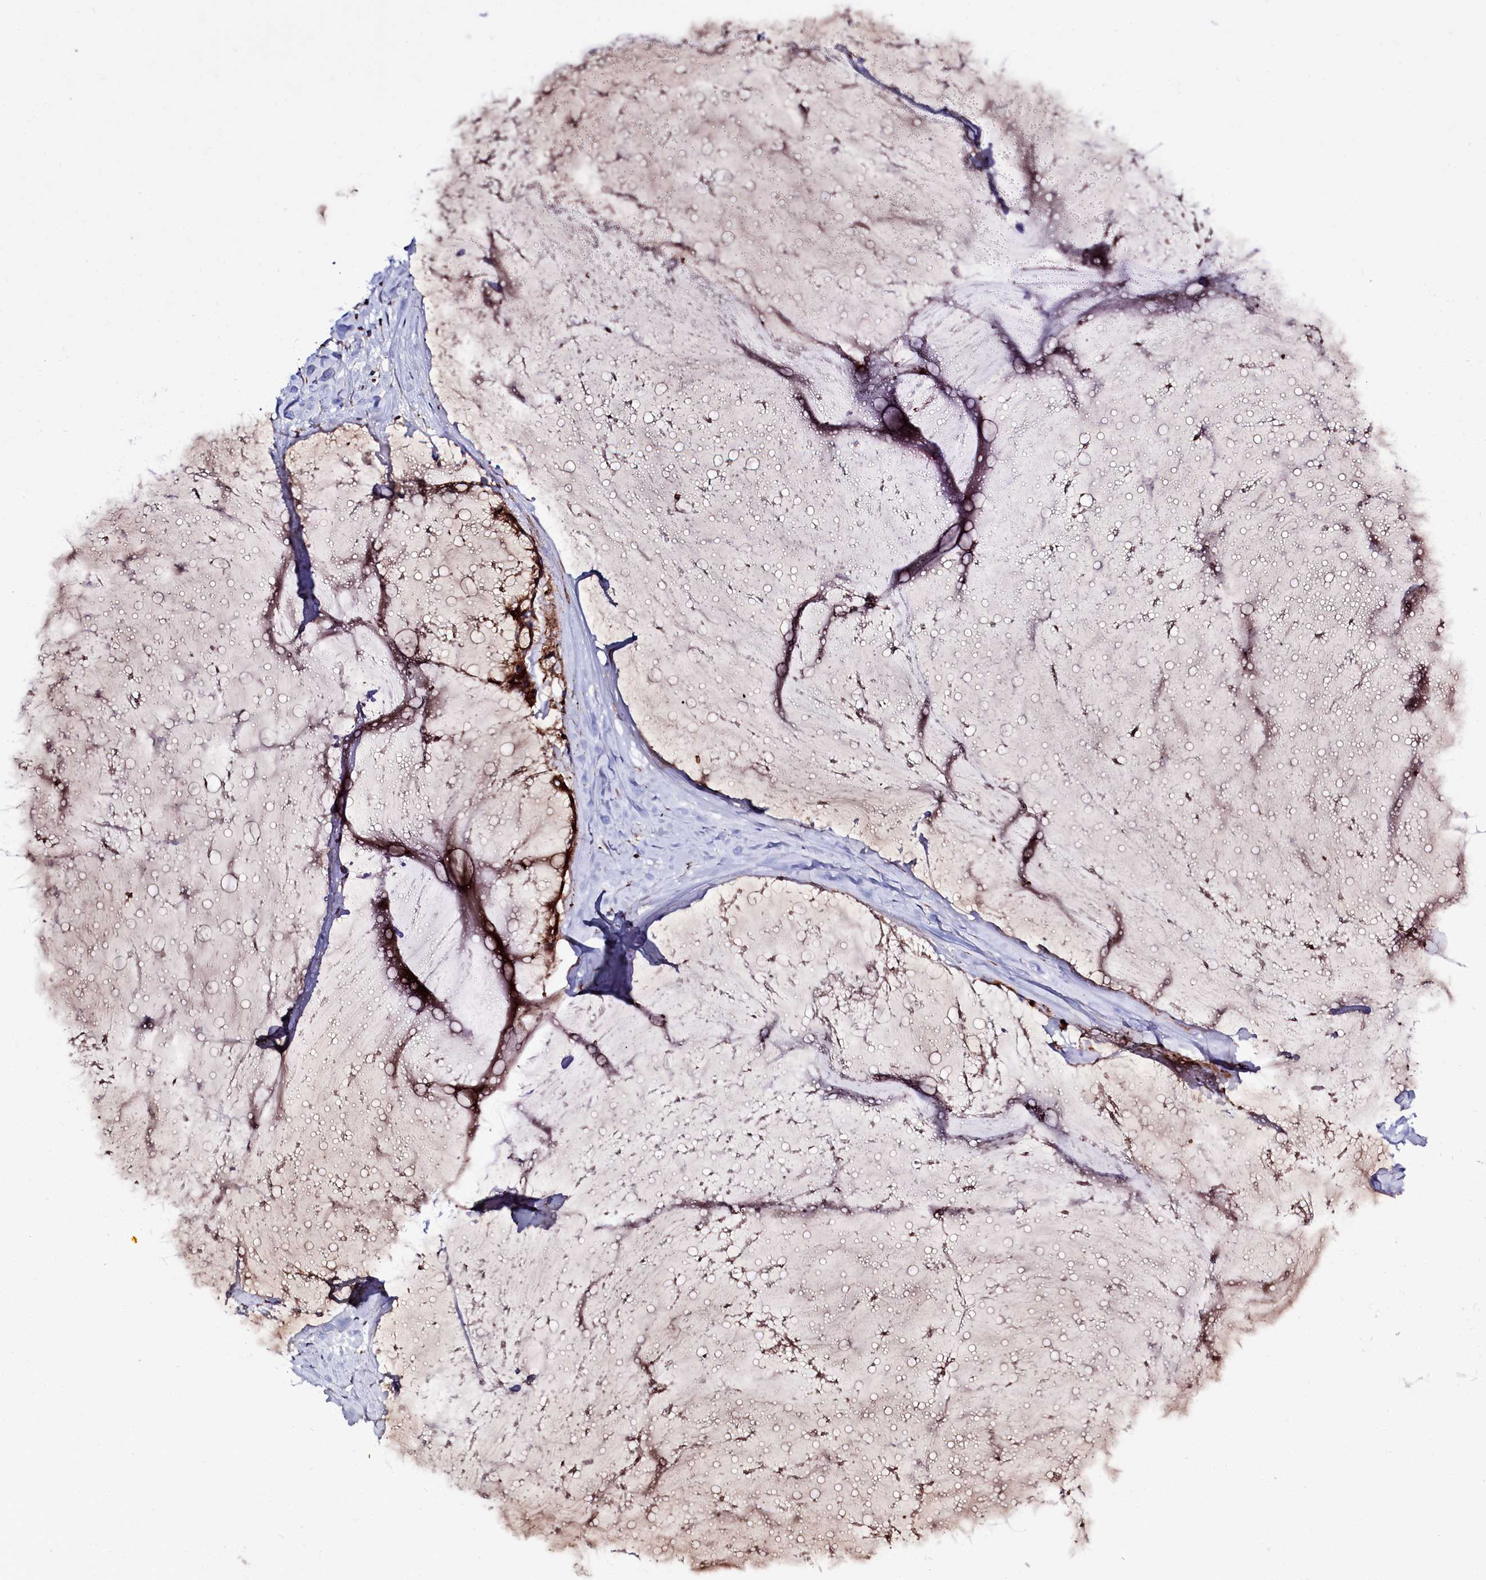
{"staining": {"intensity": "moderate", "quantity": ">75%", "location": "cytoplasmic/membranous"}, "tissue": "ovarian cancer", "cell_type": "Tumor cells", "image_type": "cancer", "snomed": [{"axis": "morphology", "description": "Cystadenocarcinoma, mucinous, NOS"}, {"axis": "topography", "description": "Ovary"}], "caption": "Ovarian mucinous cystadenocarcinoma stained with immunohistochemistry reveals moderate cytoplasmic/membranous staining in about >75% of tumor cells.", "gene": "RAPGEF4", "patient": {"sex": "female", "age": 39}}